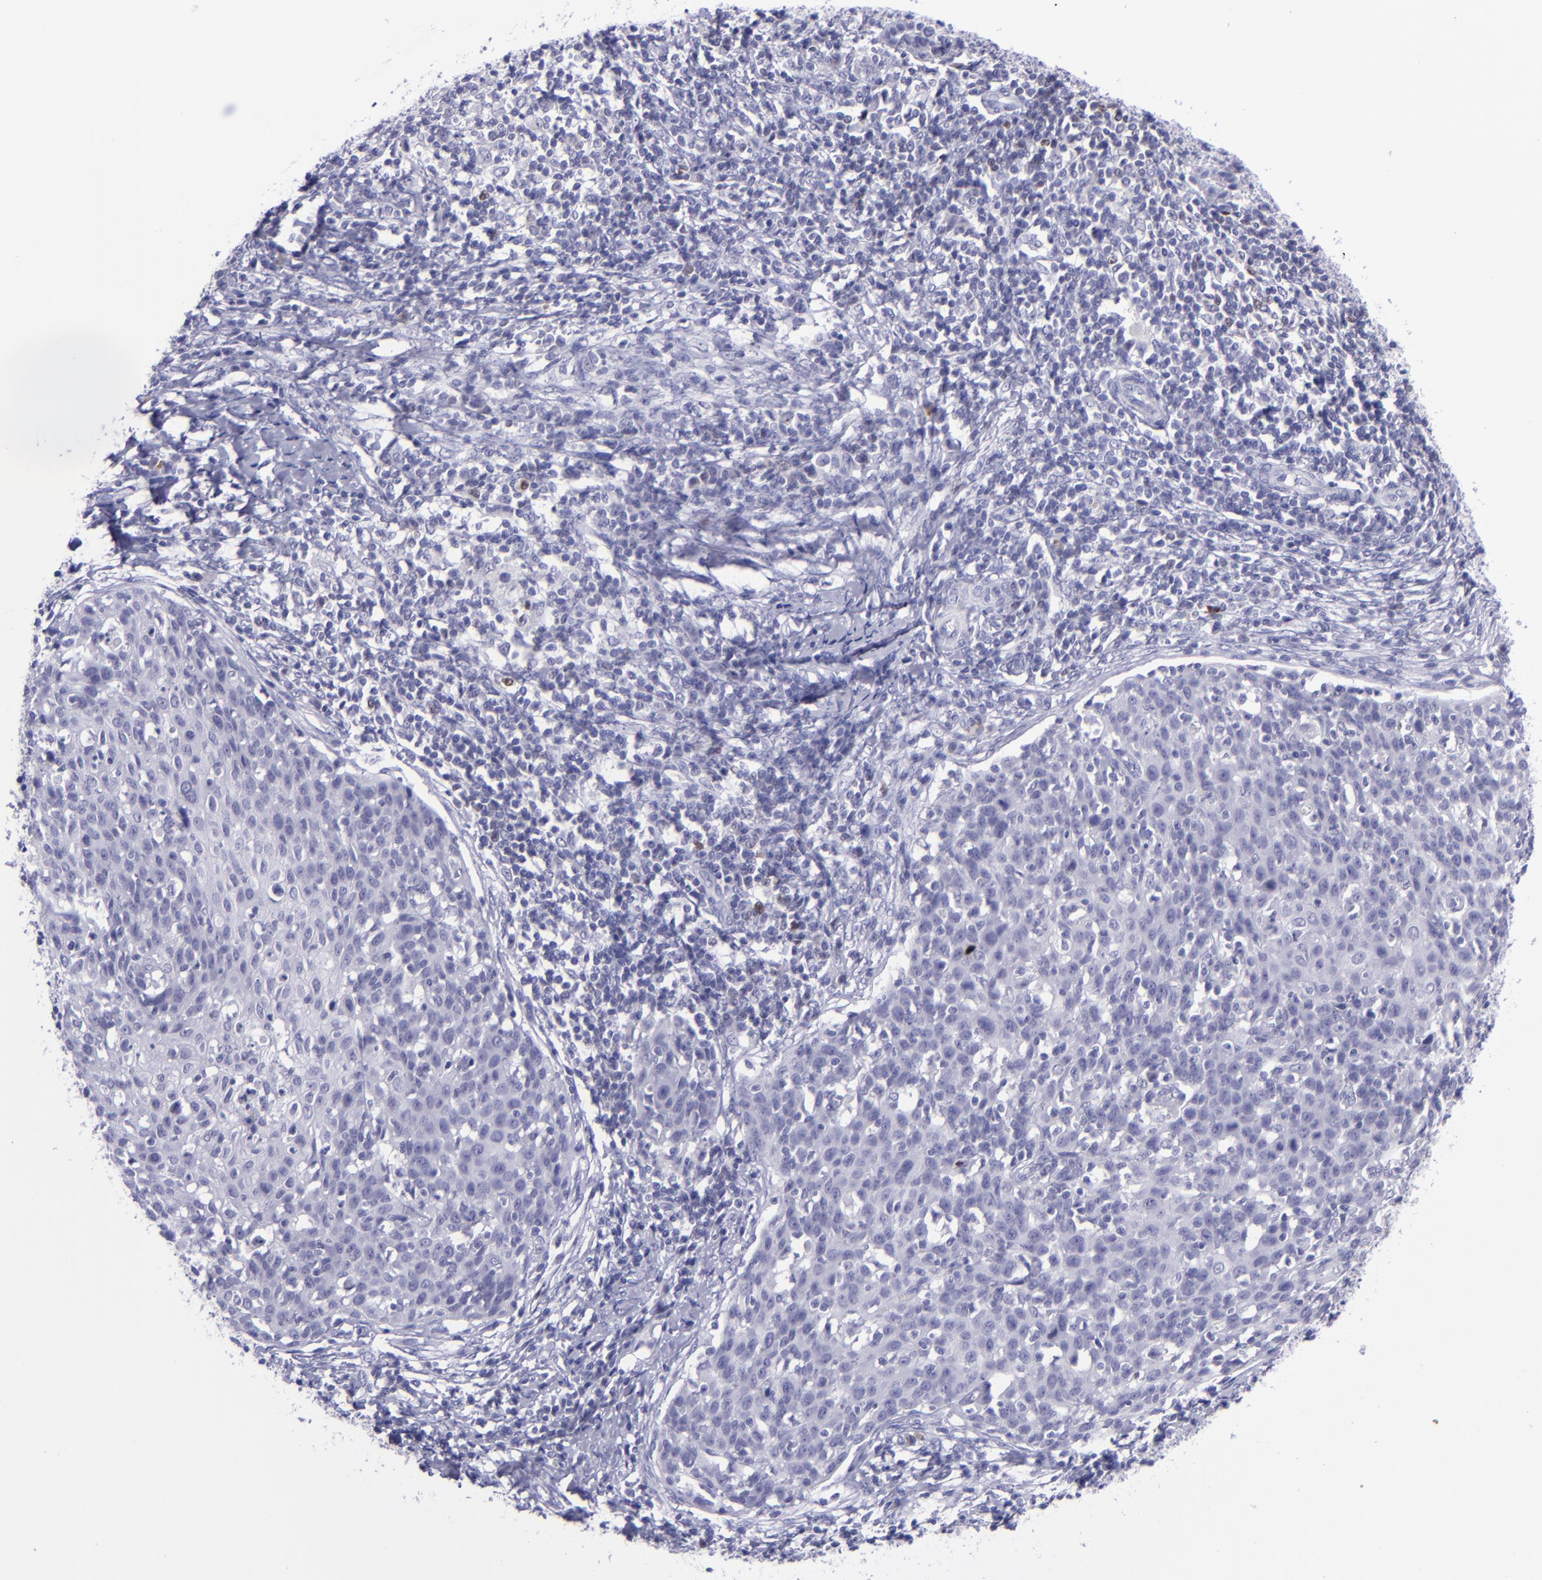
{"staining": {"intensity": "negative", "quantity": "none", "location": "none"}, "tissue": "cervical cancer", "cell_type": "Tumor cells", "image_type": "cancer", "snomed": [{"axis": "morphology", "description": "Squamous cell carcinoma, NOS"}, {"axis": "topography", "description": "Cervix"}], "caption": "Immunohistochemistry of human cervical cancer (squamous cell carcinoma) demonstrates no expression in tumor cells. (Stains: DAB IHC with hematoxylin counter stain, Microscopy: brightfield microscopy at high magnification).", "gene": "POU2F2", "patient": {"sex": "female", "age": 38}}